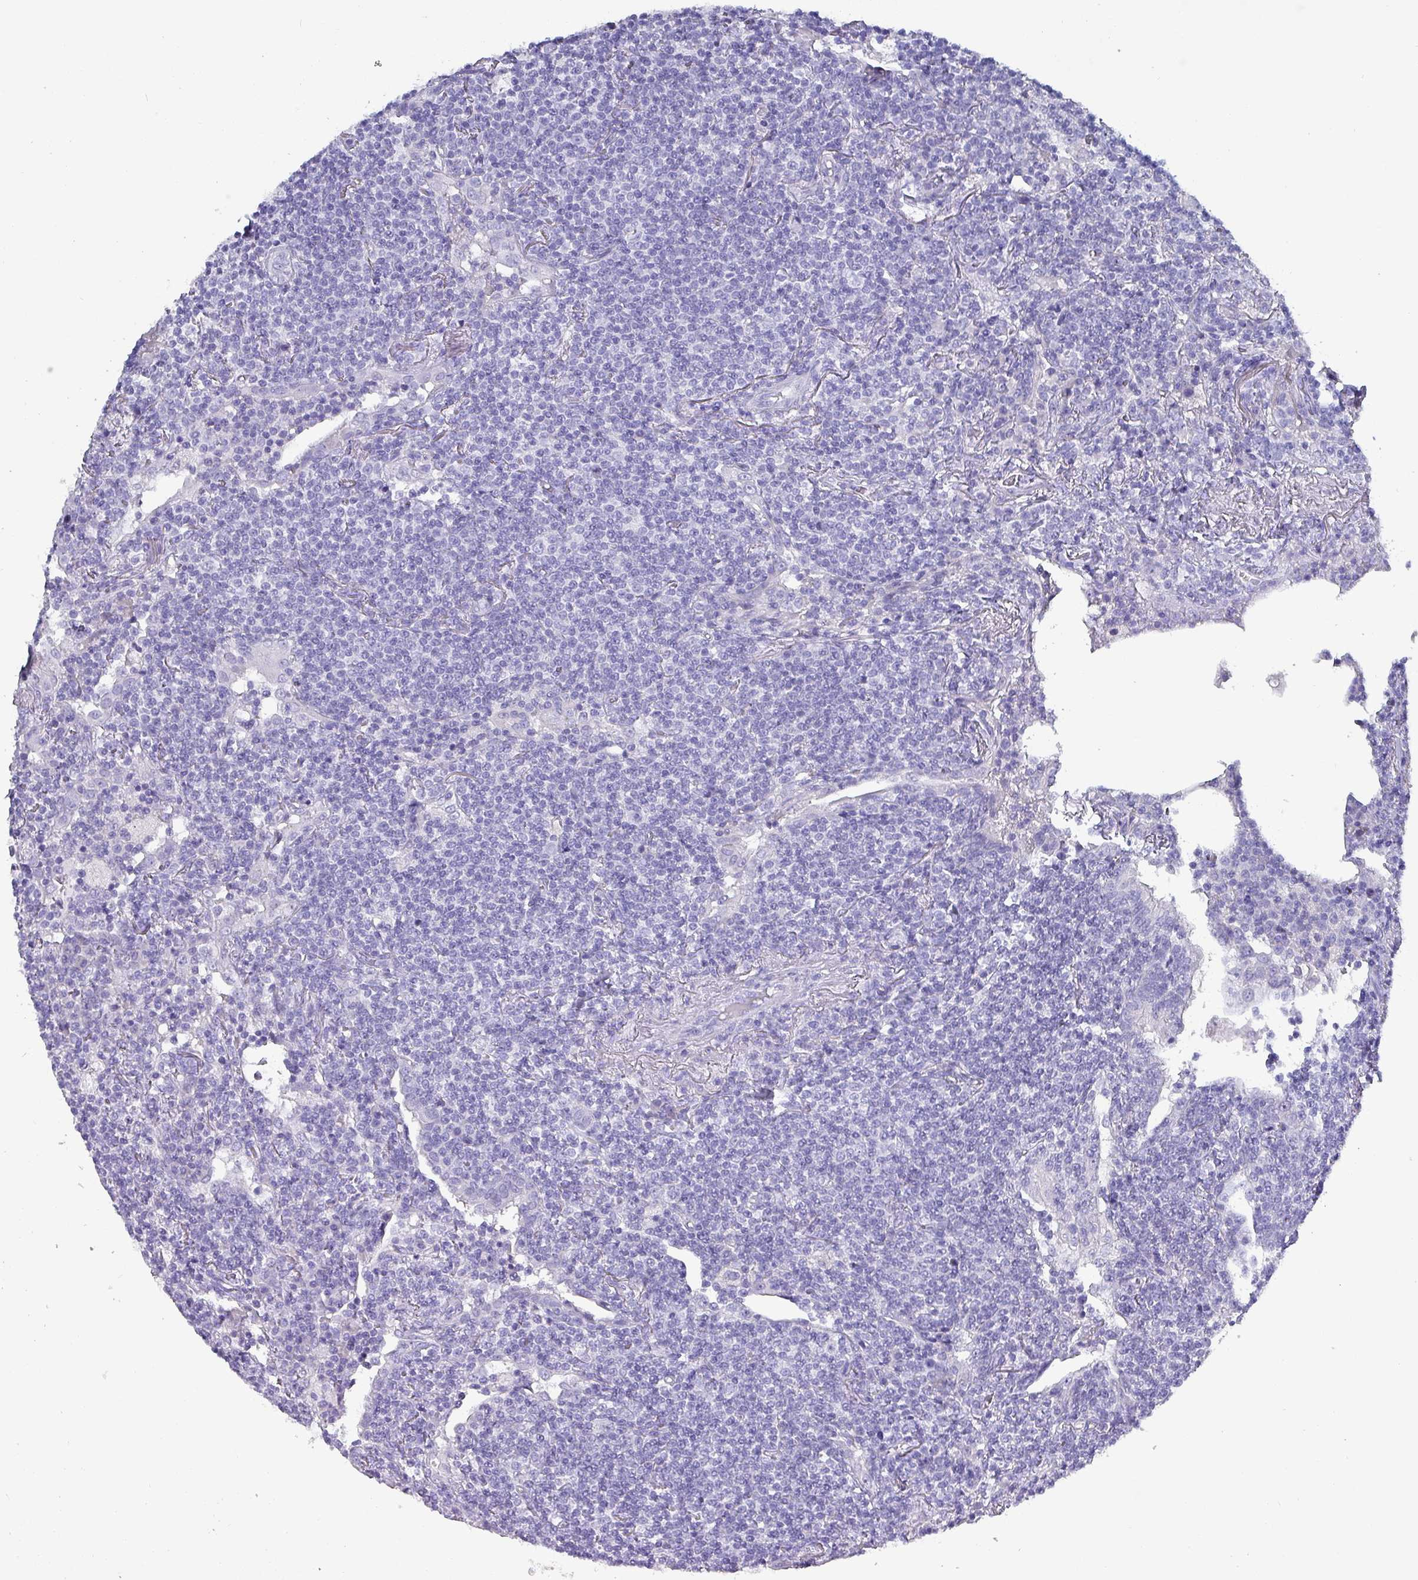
{"staining": {"intensity": "negative", "quantity": "none", "location": "none"}, "tissue": "lymphoma", "cell_type": "Tumor cells", "image_type": "cancer", "snomed": [{"axis": "morphology", "description": "Malignant lymphoma, non-Hodgkin's type, Low grade"}, {"axis": "topography", "description": "Lung"}], "caption": "Tumor cells are negative for protein expression in human lymphoma.", "gene": "INS-IGF2", "patient": {"sex": "female", "age": 71}}